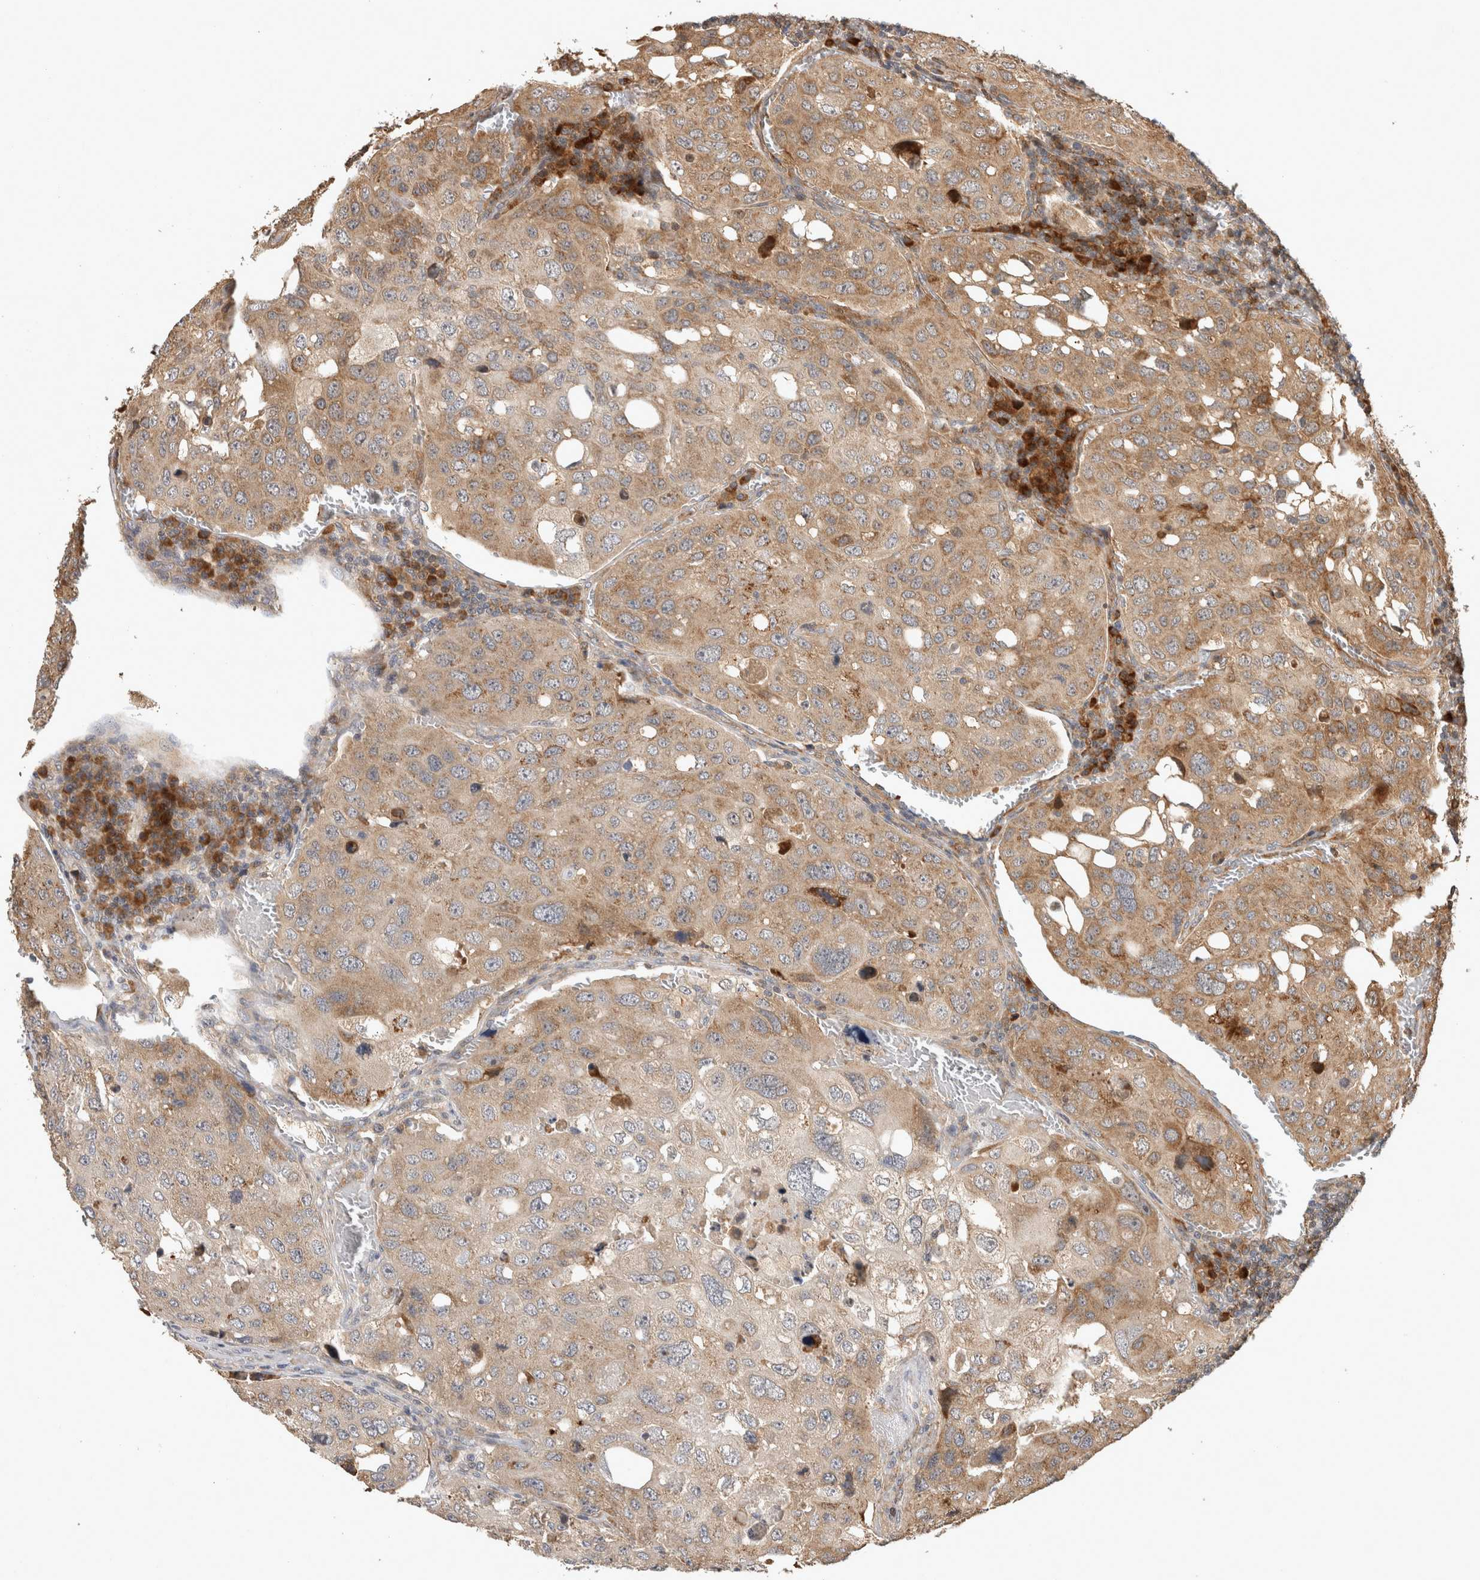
{"staining": {"intensity": "moderate", "quantity": ">75%", "location": "cytoplasmic/membranous"}, "tissue": "urothelial cancer", "cell_type": "Tumor cells", "image_type": "cancer", "snomed": [{"axis": "morphology", "description": "Urothelial carcinoma, High grade"}, {"axis": "topography", "description": "Lymph node"}, {"axis": "topography", "description": "Urinary bladder"}], "caption": "Brown immunohistochemical staining in human urothelial cancer displays moderate cytoplasmic/membranous expression in about >75% of tumor cells. (IHC, brightfield microscopy, high magnification).", "gene": "PCDHB15", "patient": {"sex": "male", "age": 51}}